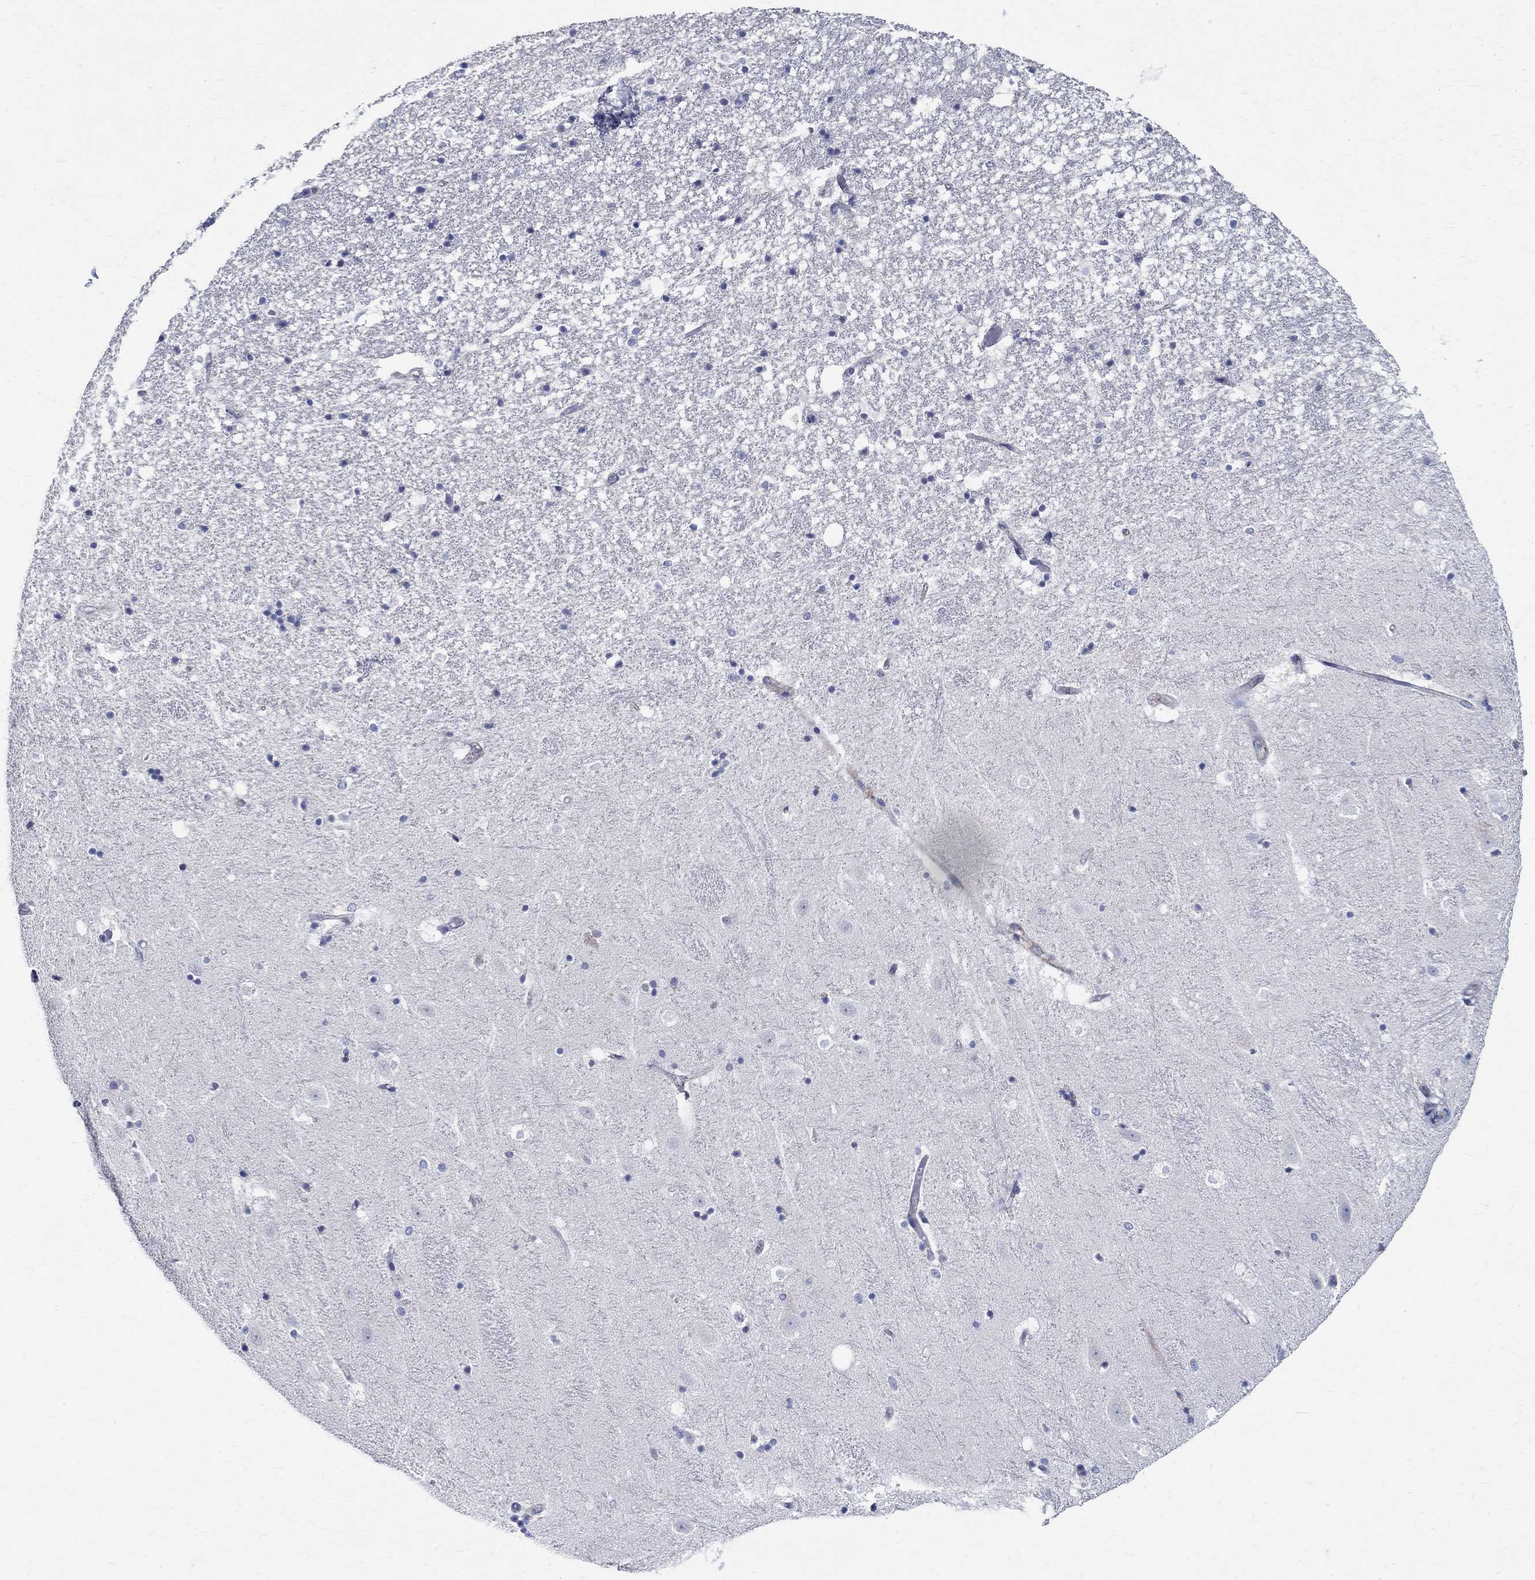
{"staining": {"intensity": "negative", "quantity": "none", "location": "none"}, "tissue": "hippocampus", "cell_type": "Glial cells", "image_type": "normal", "snomed": [{"axis": "morphology", "description": "Normal tissue, NOS"}, {"axis": "topography", "description": "Hippocampus"}], "caption": "The image exhibits no significant staining in glial cells of hippocampus.", "gene": "TSPAN16", "patient": {"sex": "male", "age": 49}}